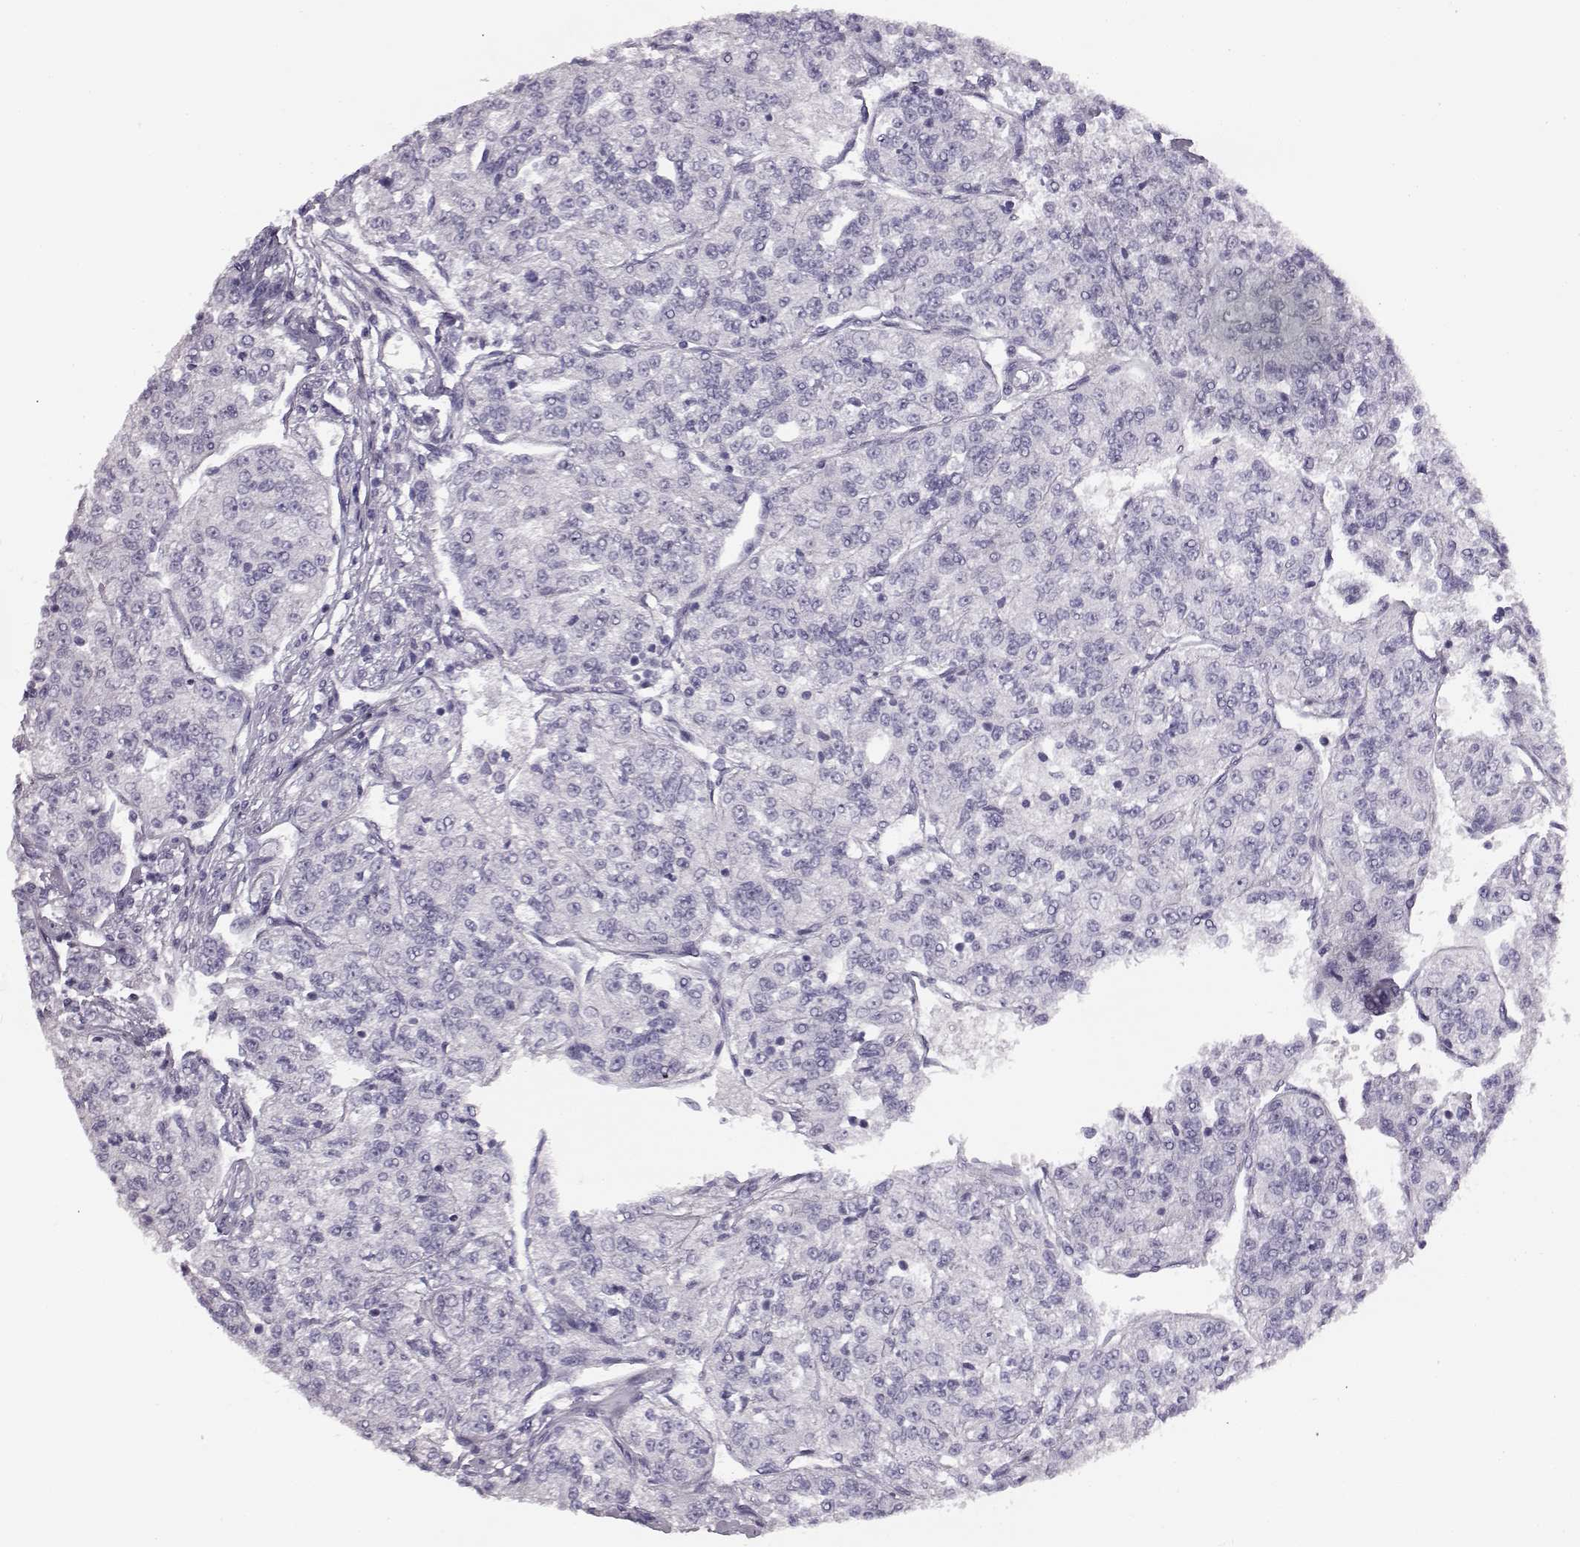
{"staining": {"intensity": "negative", "quantity": "none", "location": "none"}, "tissue": "renal cancer", "cell_type": "Tumor cells", "image_type": "cancer", "snomed": [{"axis": "morphology", "description": "Adenocarcinoma, NOS"}, {"axis": "topography", "description": "Kidney"}], "caption": "Renal cancer was stained to show a protein in brown. There is no significant positivity in tumor cells.", "gene": "BFSP2", "patient": {"sex": "female", "age": 63}}